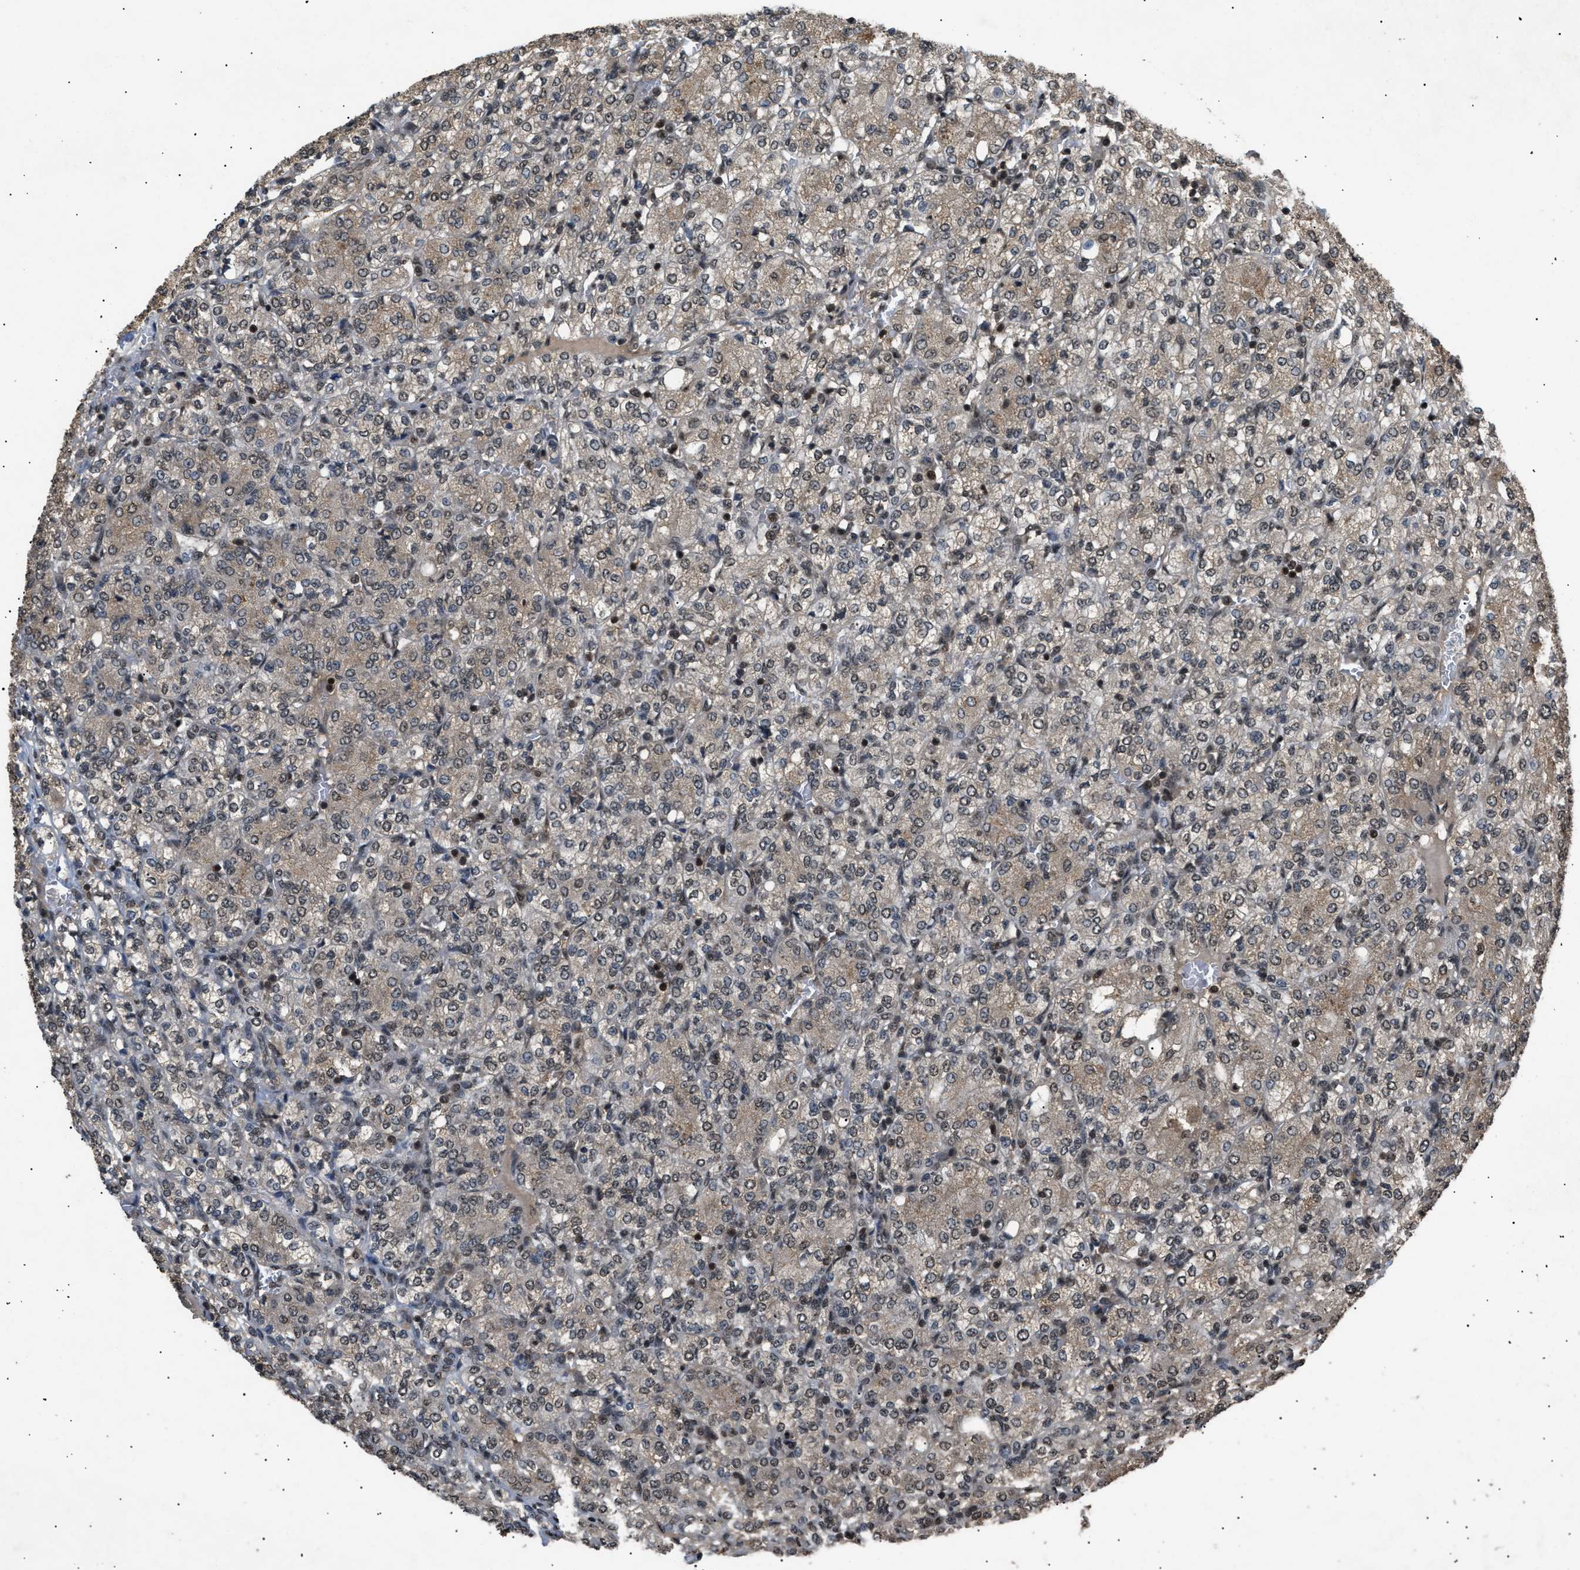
{"staining": {"intensity": "weak", "quantity": ">75%", "location": "nuclear"}, "tissue": "renal cancer", "cell_type": "Tumor cells", "image_type": "cancer", "snomed": [{"axis": "morphology", "description": "Adenocarcinoma, NOS"}, {"axis": "topography", "description": "Kidney"}], "caption": "Tumor cells show weak nuclear expression in about >75% of cells in adenocarcinoma (renal).", "gene": "RBM5", "patient": {"sex": "male", "age": 77}}